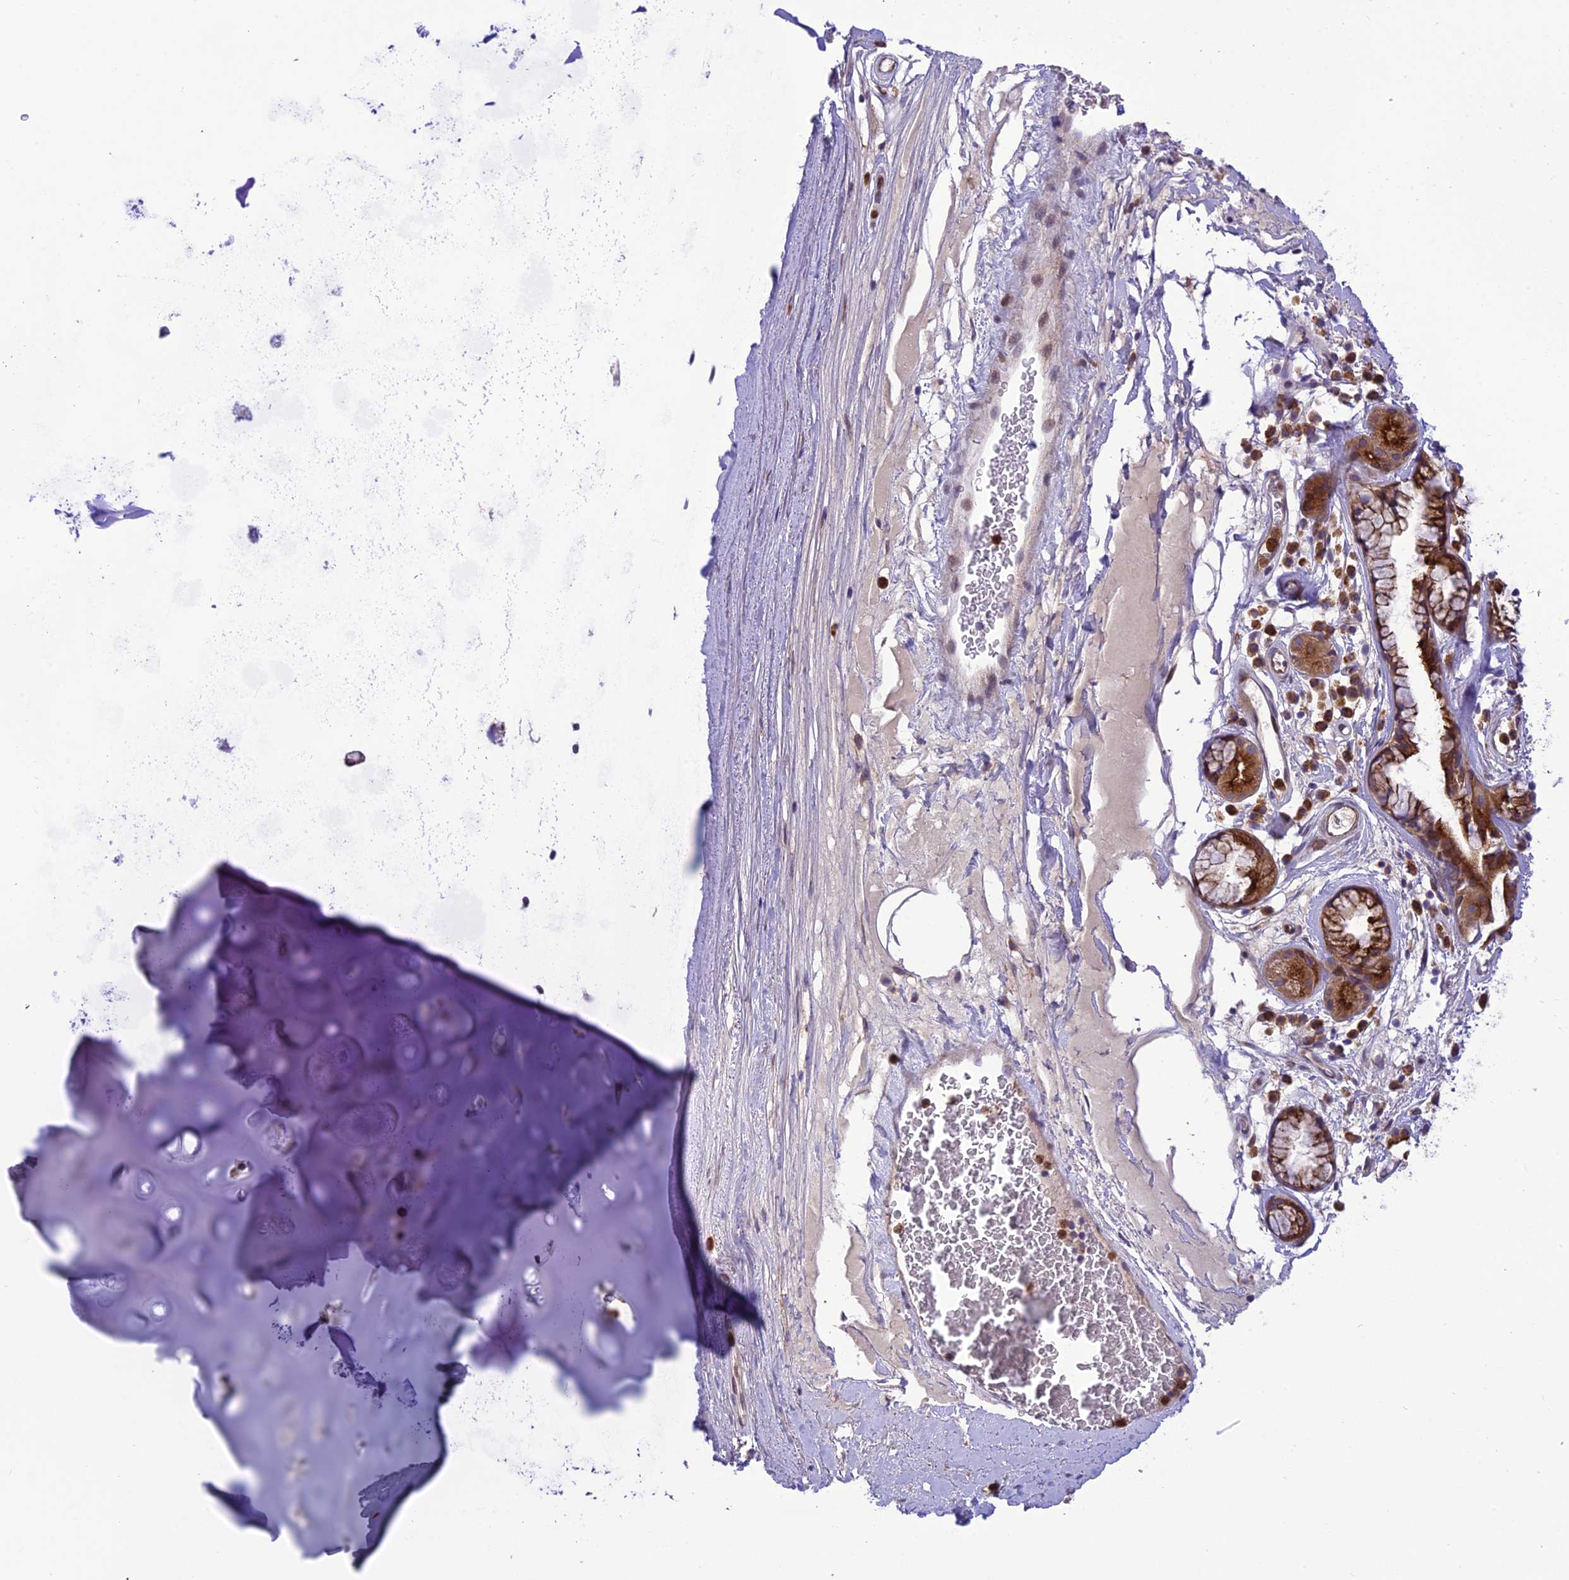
{"staining": {"intensity": "negative", "quantity": "none", "location": "none"}, "tissue": "adipose tissue", "cell_type": "Adipocytes", "image_type": "normal", "snomed": [{"axis": "morphology", "description": "Normal tissue, NOS"}, {"axis": "topography", "description": "Cartilage tissue"}], "caption": "Immunohistochemical staining of benign adipose tissue exhibits no significant positivity in adipocytes. Nuclei are stained in blue.", "gene": "JMY", "patient": {"sex": "female", "age": 63}}